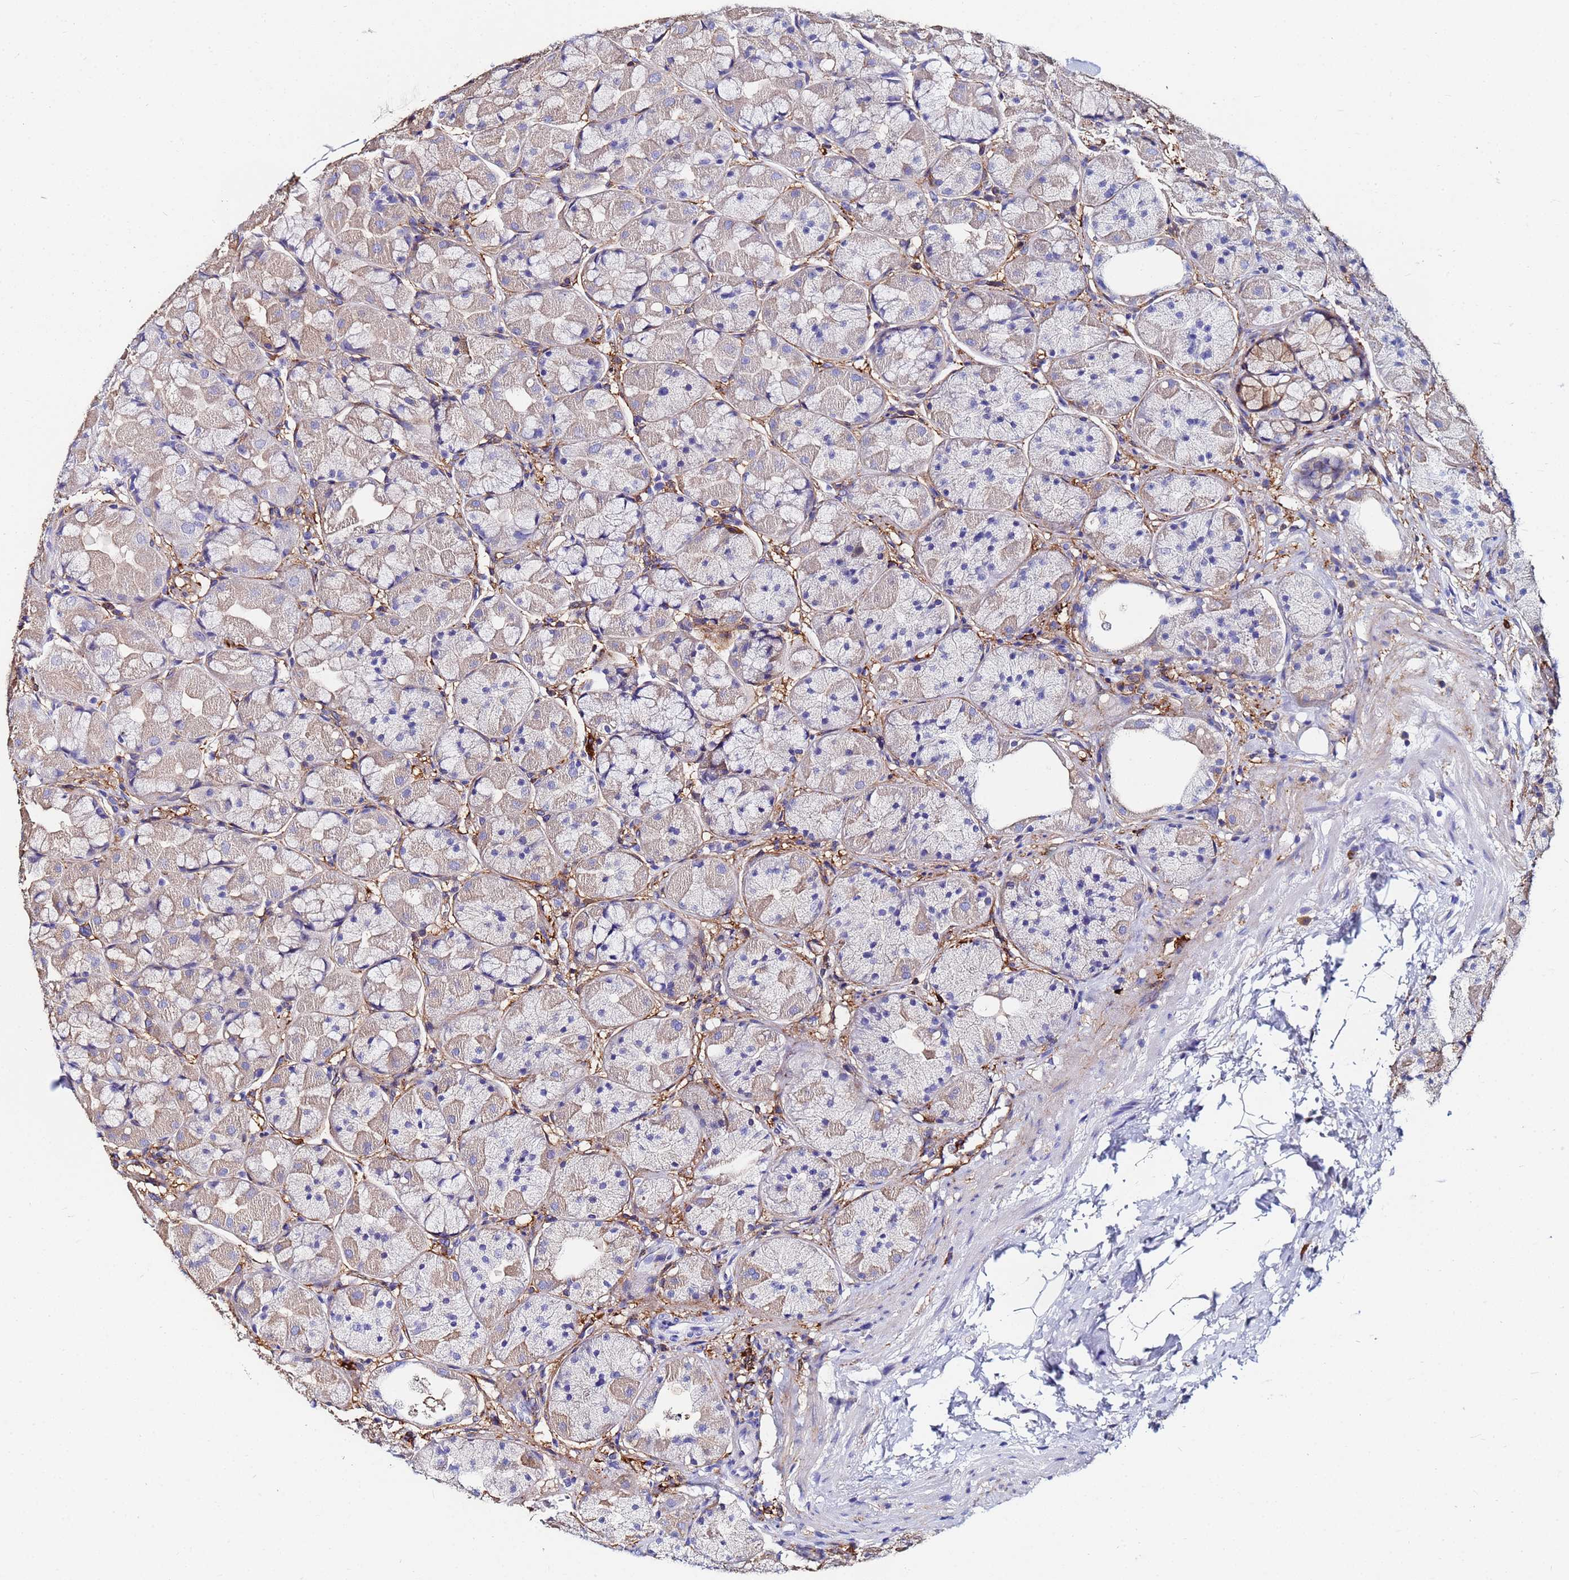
{"staining": {"intensity": "moderate", "quantity": "25%-75%", "location": "cytoplasmic/membranous"}, "tissue": "stomach", "cell_type": "Glandular cells", "image_type": "normal", "snomed": [{"axis": "morphology", "description": "Normal tissue, NOS"}, {"axis": "topography", "description": "Stomach"}], "caption": "An immunohistochemistry image of normal tissue is shown. Protein staining in brown highlights moderate cytoplasmic/membranous positivity in stomach within glandular cells. The staining was performed using DAB, with brown indicating positive protein expression. Nuclei are stained blue with hematoxylin.", "gene": "BASP1", "patient": {"sex": "male", "age": 57}}